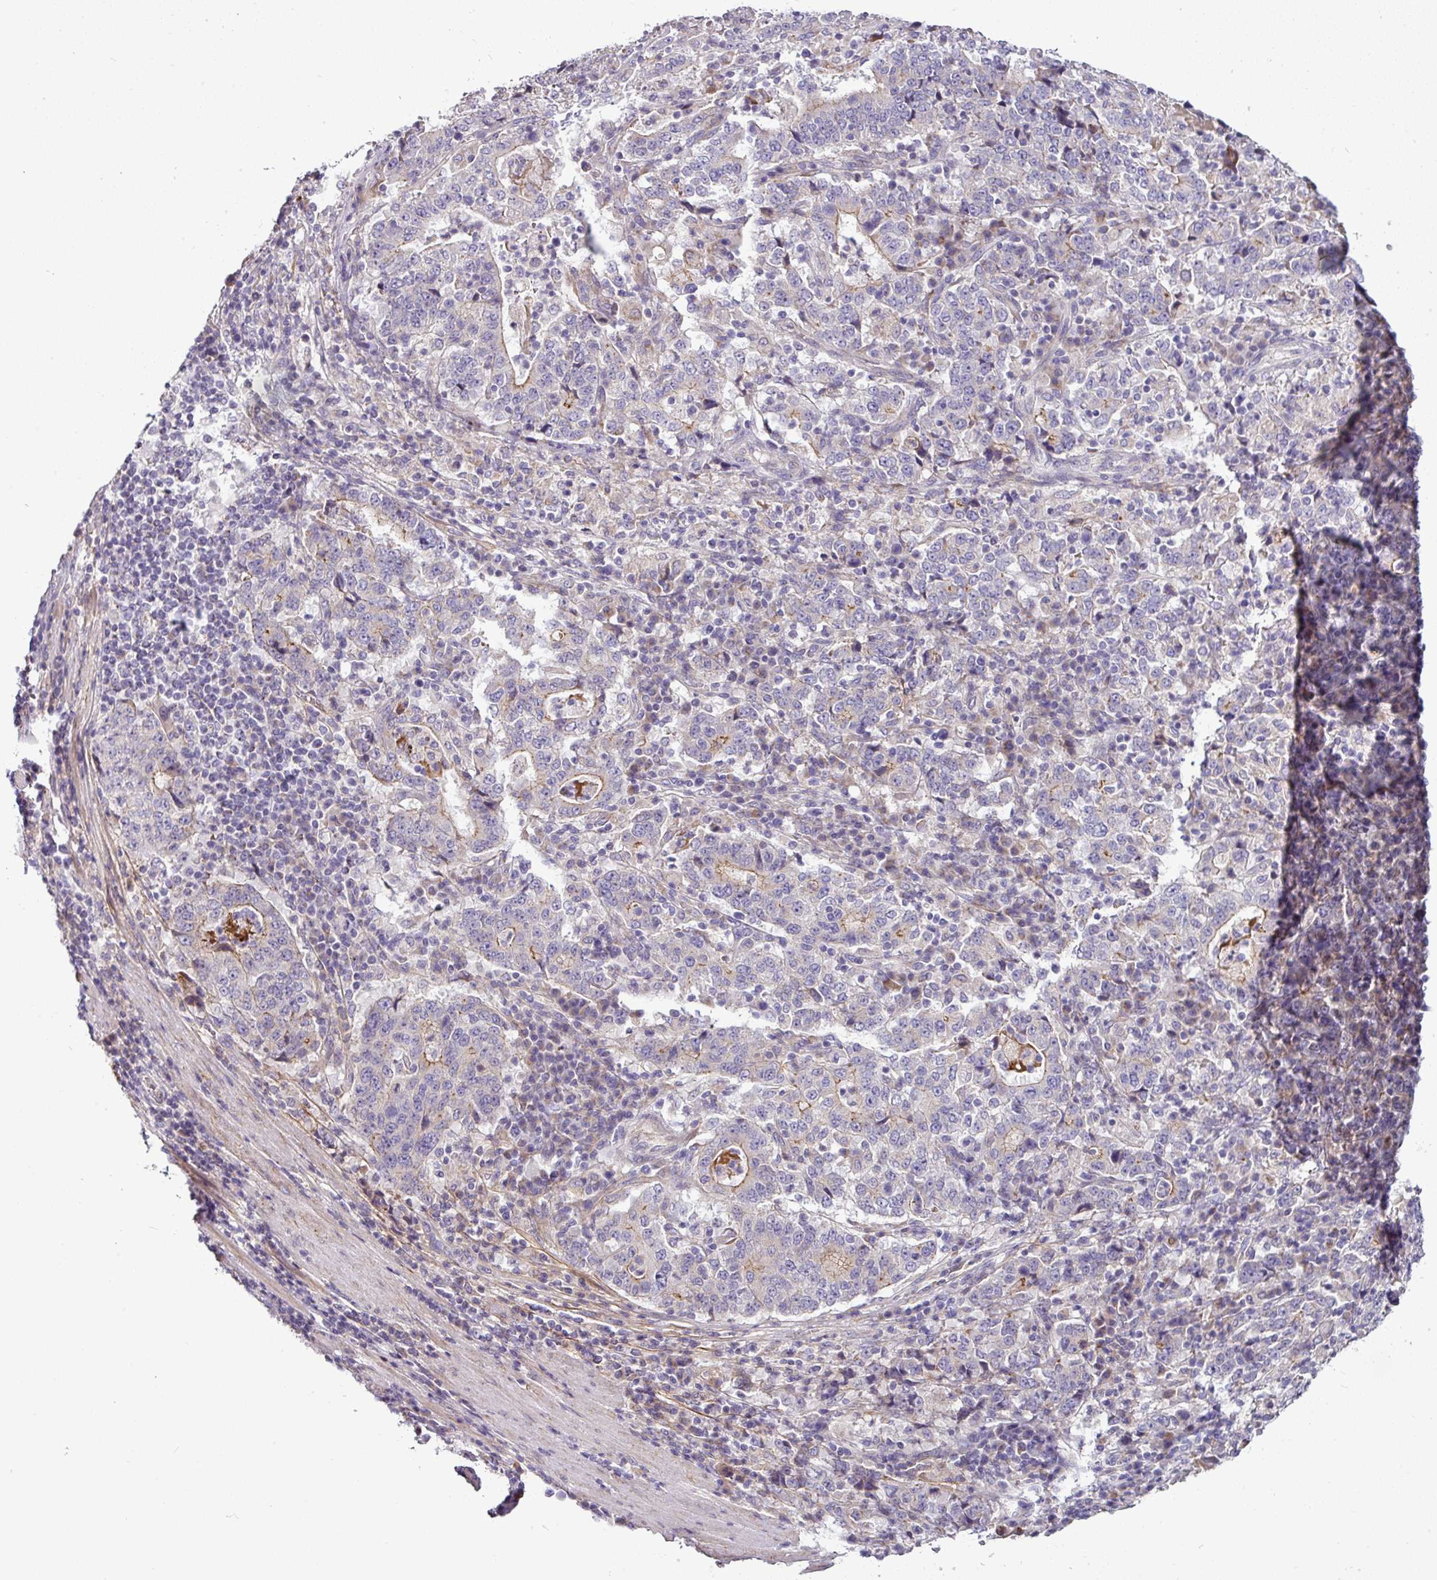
{"staining": {"intensity": "weak", "quantity": "<25%", "location": "cytoplasmic/membranous"}, "tissue": "stomach cancer", "cell_type": "Tumor cells", "image_type": "cancer", "snomed": [{"axis": "morphology", "description": "Normal tissue, NOS"}, {"axis": "morphology", "description": "Adenocarcinoma, NOS"}, {"axis": "topography", "description": "Stomach, upper"}, {"axis": "topography", "description": "Stomach"}], "caption": "Immunohistochemical staining of human adenocarcinoma (stomach) displays no significant positivity in tumor cells. The staining is performed using DAB brown chromogen with nuclei counter-stained in using hematoxylin.", "gene": "GAN", "patient": {"sex": "male", "age": 59}}